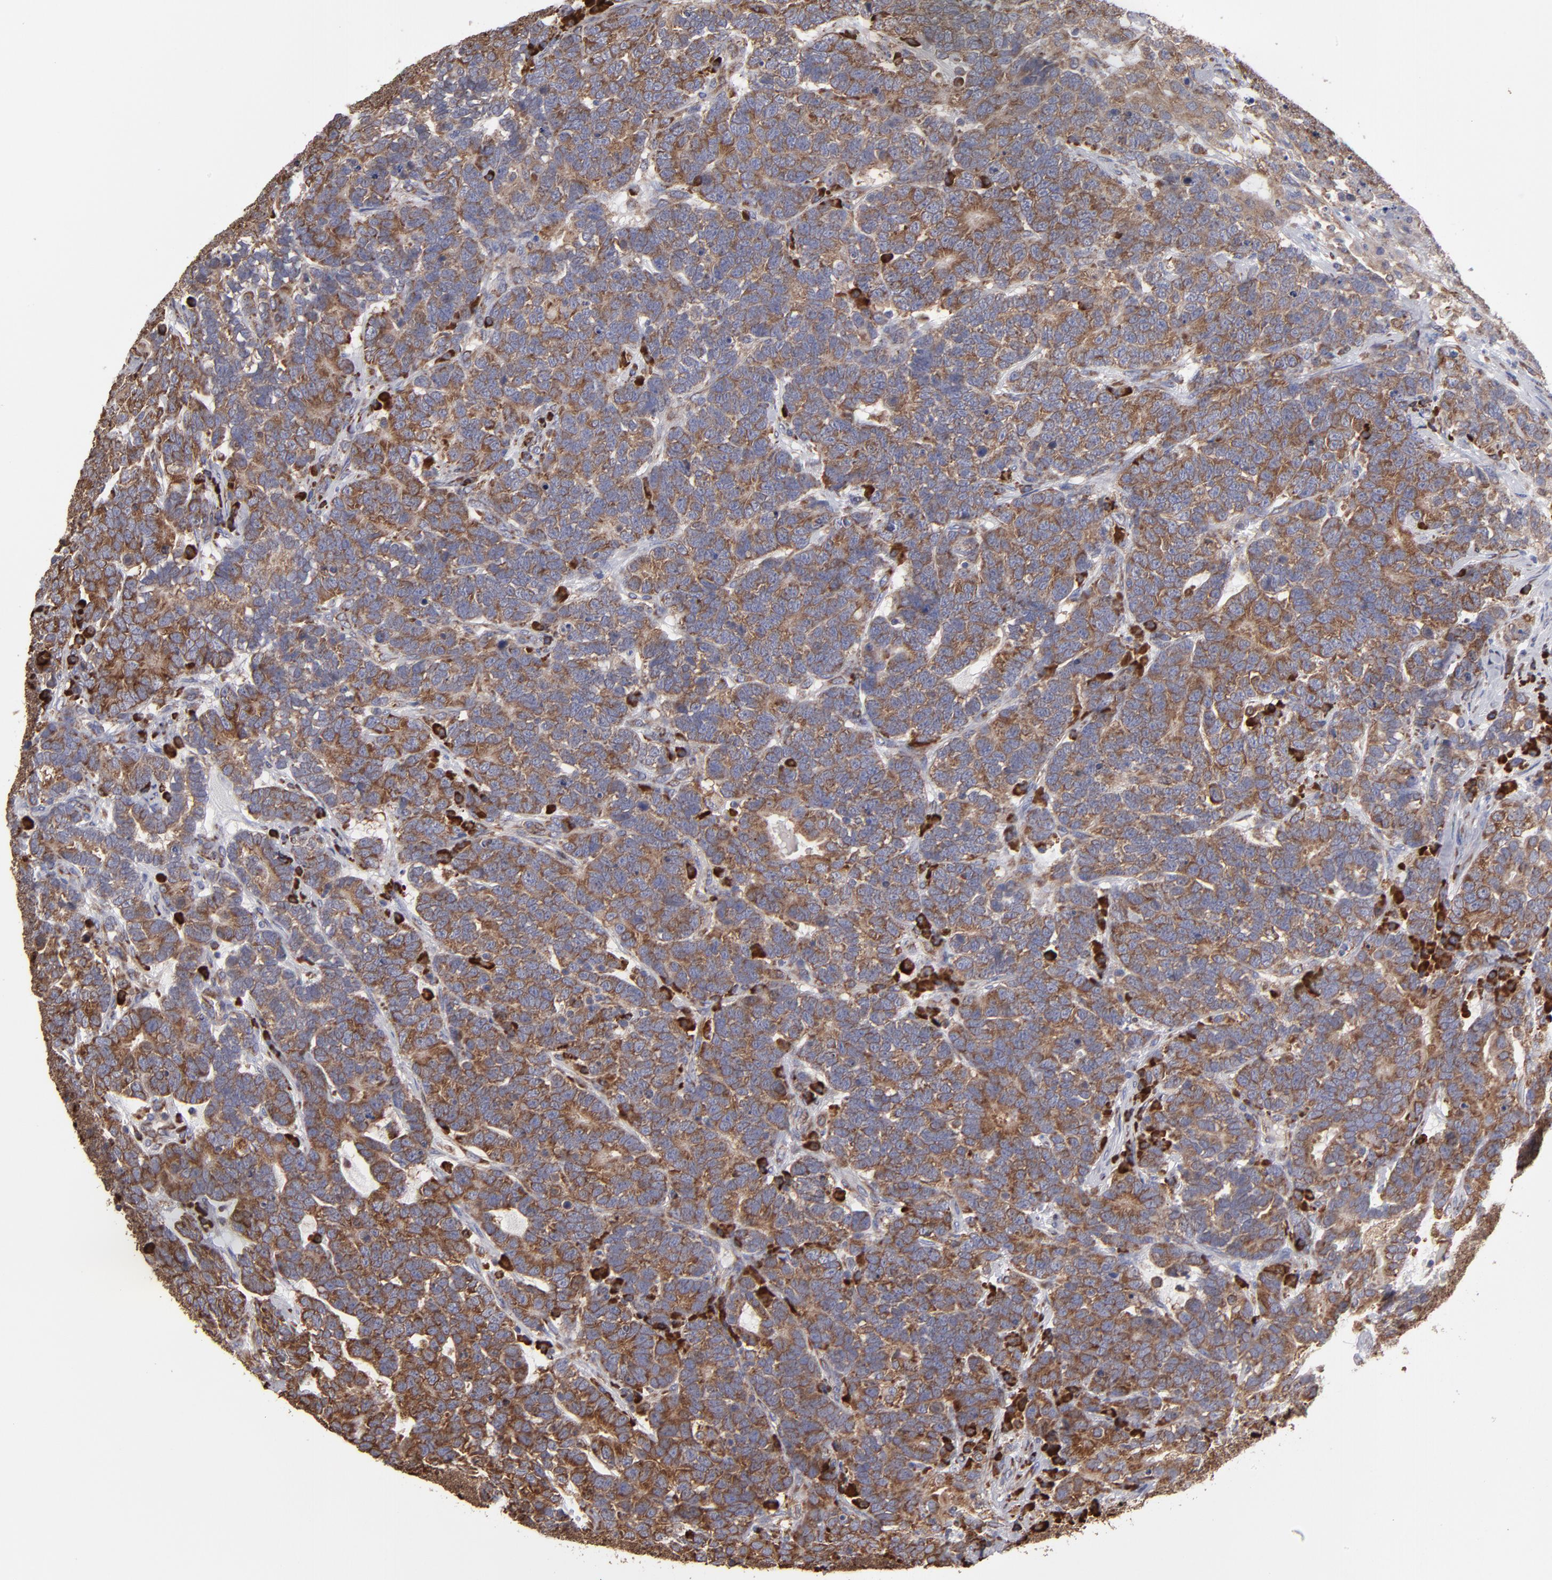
{"staining": {"intensity": "moderate", "quantity": ">75%", "location": "cytoplasmic/membranous"}, "tissue": "testis cancer", "cell_type": "Tumor cells", "image_type": "cancer", "snomed": [{"axis": "morphology", "description": "Carcinoma, Embryonal, NOS"}, {"axis": "topography", "description": "Testis"}], "caption": "This image exhibits IHC staining of human embryonal carcinoma (testis), with medium moderate cytoplasmic/membranous expression in about >75% of tumor cells.", "gene": "SND1", "patient": {"sex": "male", "age": 26}}